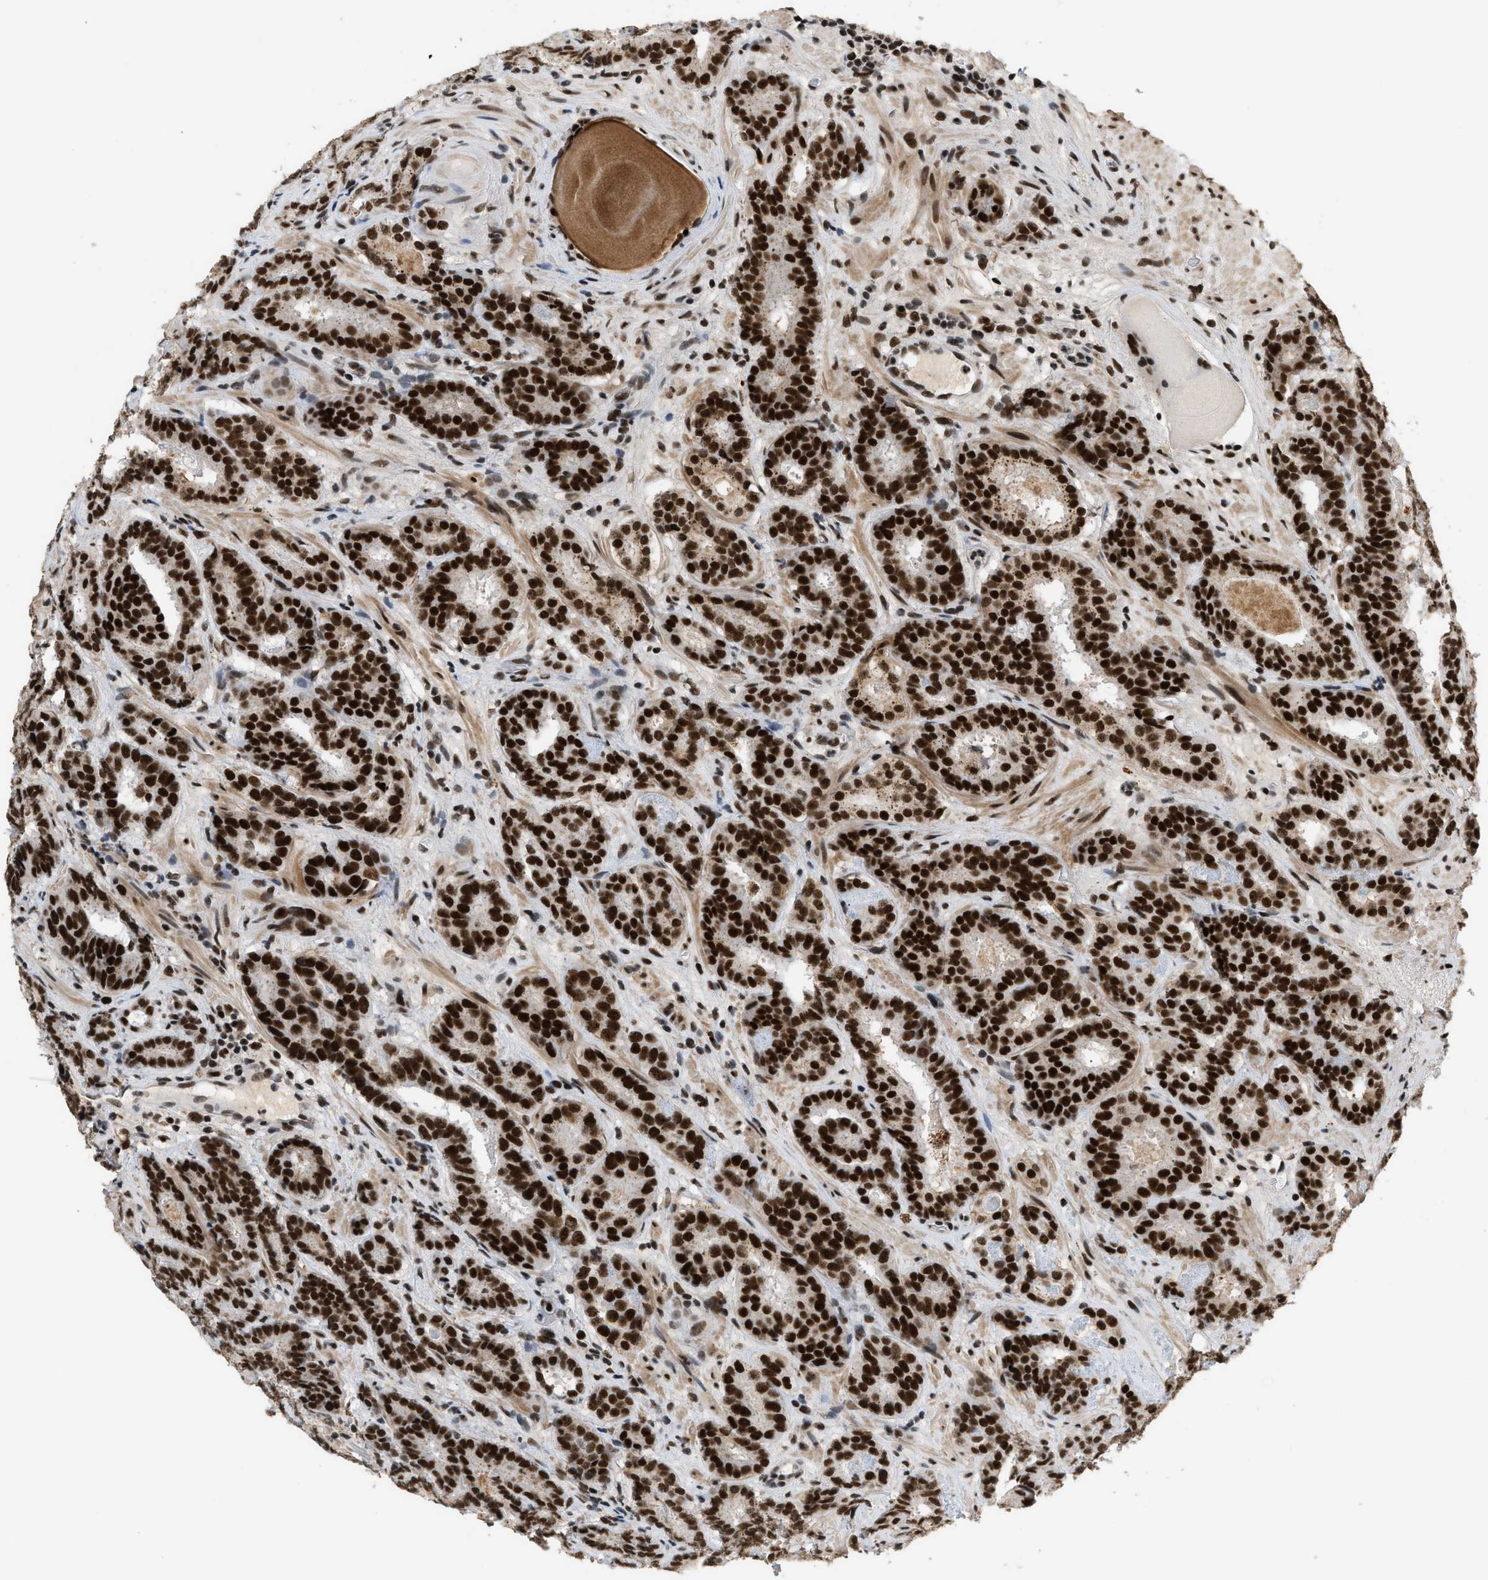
{"staining": {"intensity": "strong", "quantity": ">75%", "location": "nuclear"}, "tissue": "prostate cancer", "cell_type": "Tumor cells", "image_type": "cancer", "snomed": [{"axis": "morphology", "description": "Adenocarcinoma, Low grade"}, {"axis": "topography", "description": "Prostate"}], "caption": "Strong nuclear expression for a protein is identified in approximately >75% of tumor cells of adenocarcinoma (low-grade) (prostate) using IHC.", "gene": "SMARCB1", "patient": {"sex": "male", "age": 69}}